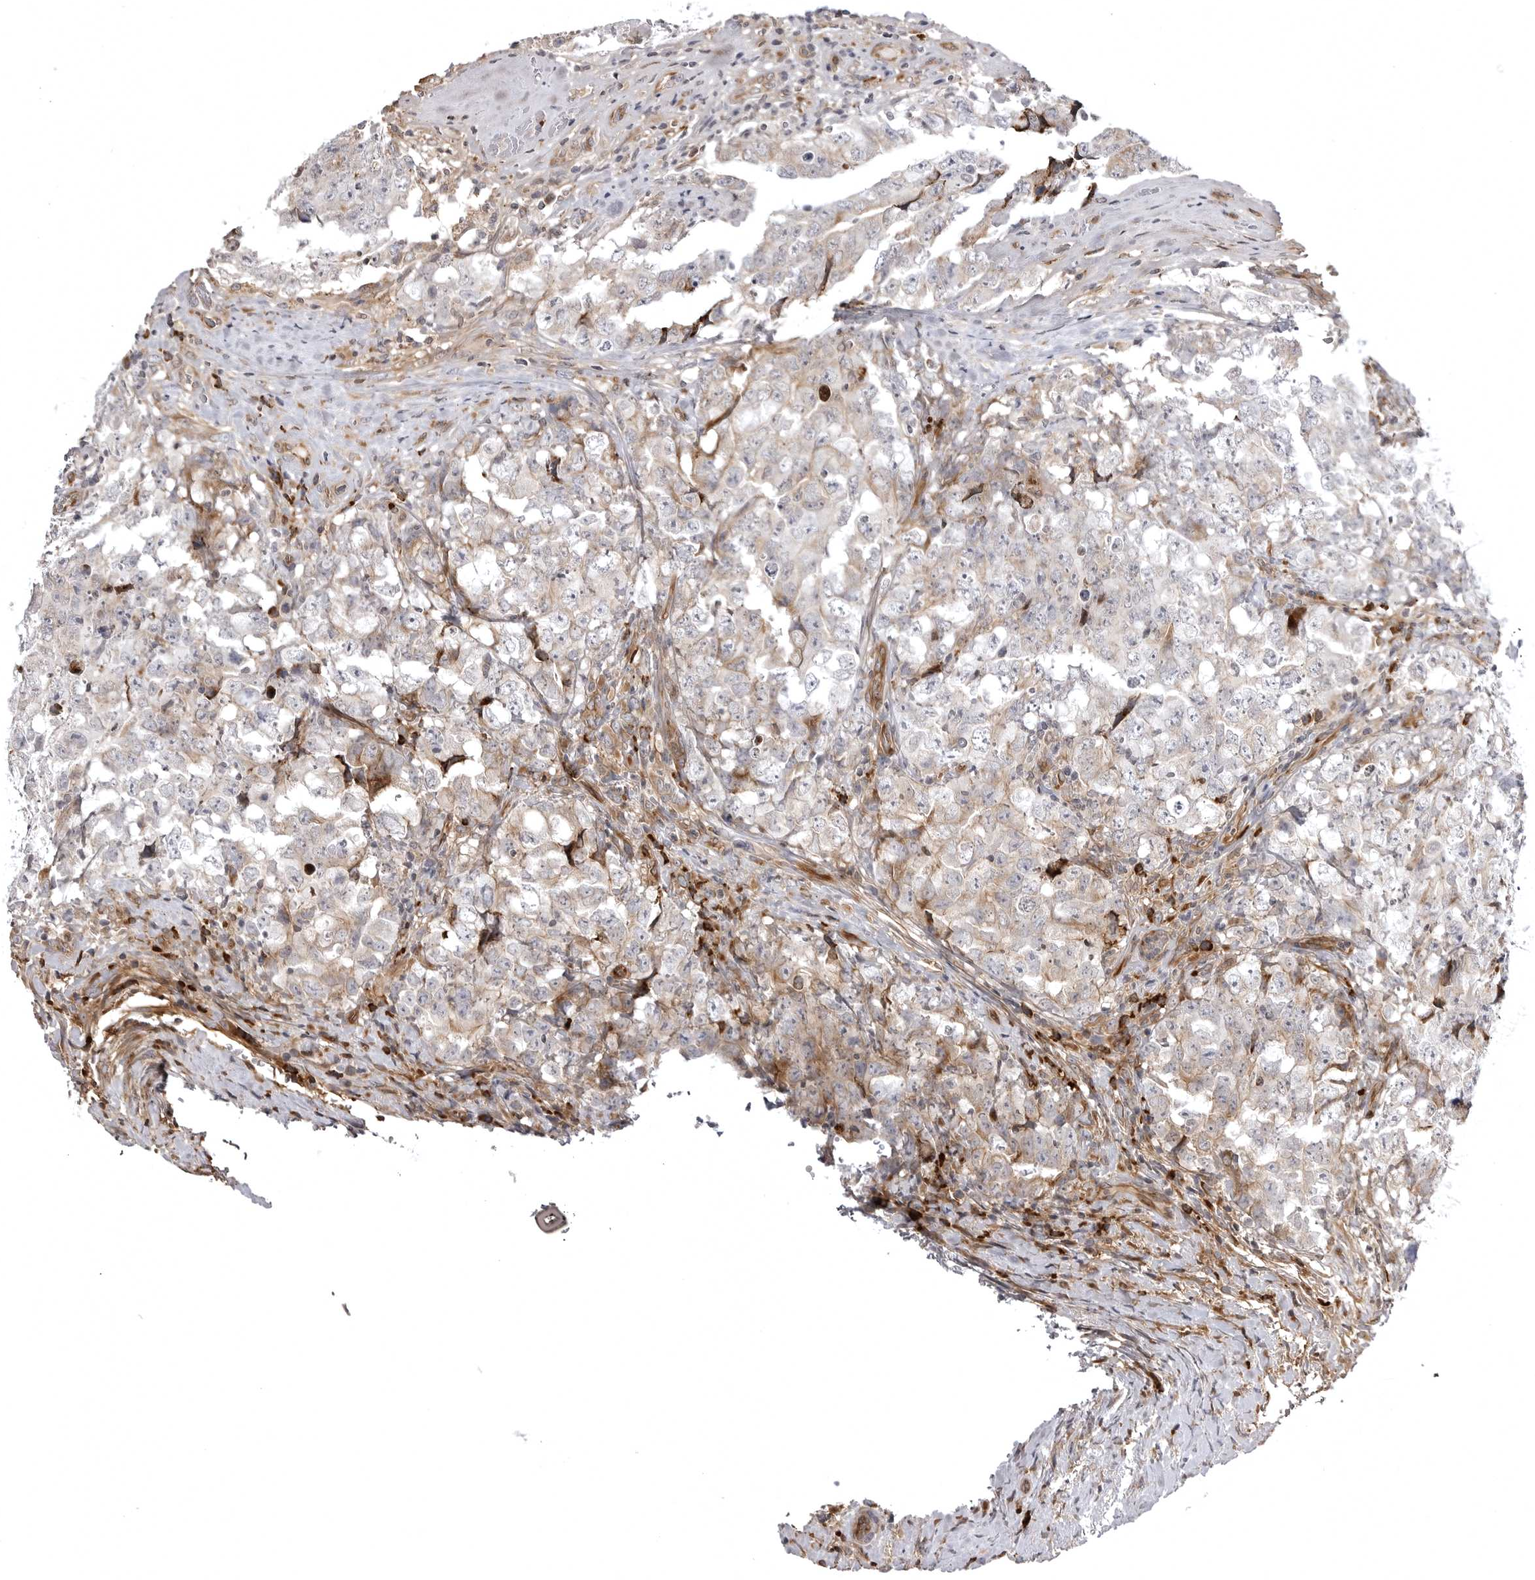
{"staining": {"intensity": "weak", "quantity": "25%-75%", "location": "cytoplasmic/membranous"}, "tissue": "testis cancer", "cell_type": "Tumor cells", "image_type": "cancer", "snomed": [{"axis": "morphology", "description": "Carcinoma, Embryonal, NOS"}, {"axis": "topography", "description": "Testis"}], "caption": "Immunohistochemistry (IHC) image of neoplastic tissue: human testis cancer (embryonal carcinoma) stained using IHC displays low levels of weak protein expression localized specifically in the cytoplasmic/membranous of tumor cells, appearing as a cytoplasmic/membranous brown color.", "gene": "ARL5A", "patient": {"sex": "male", "age": 26}}